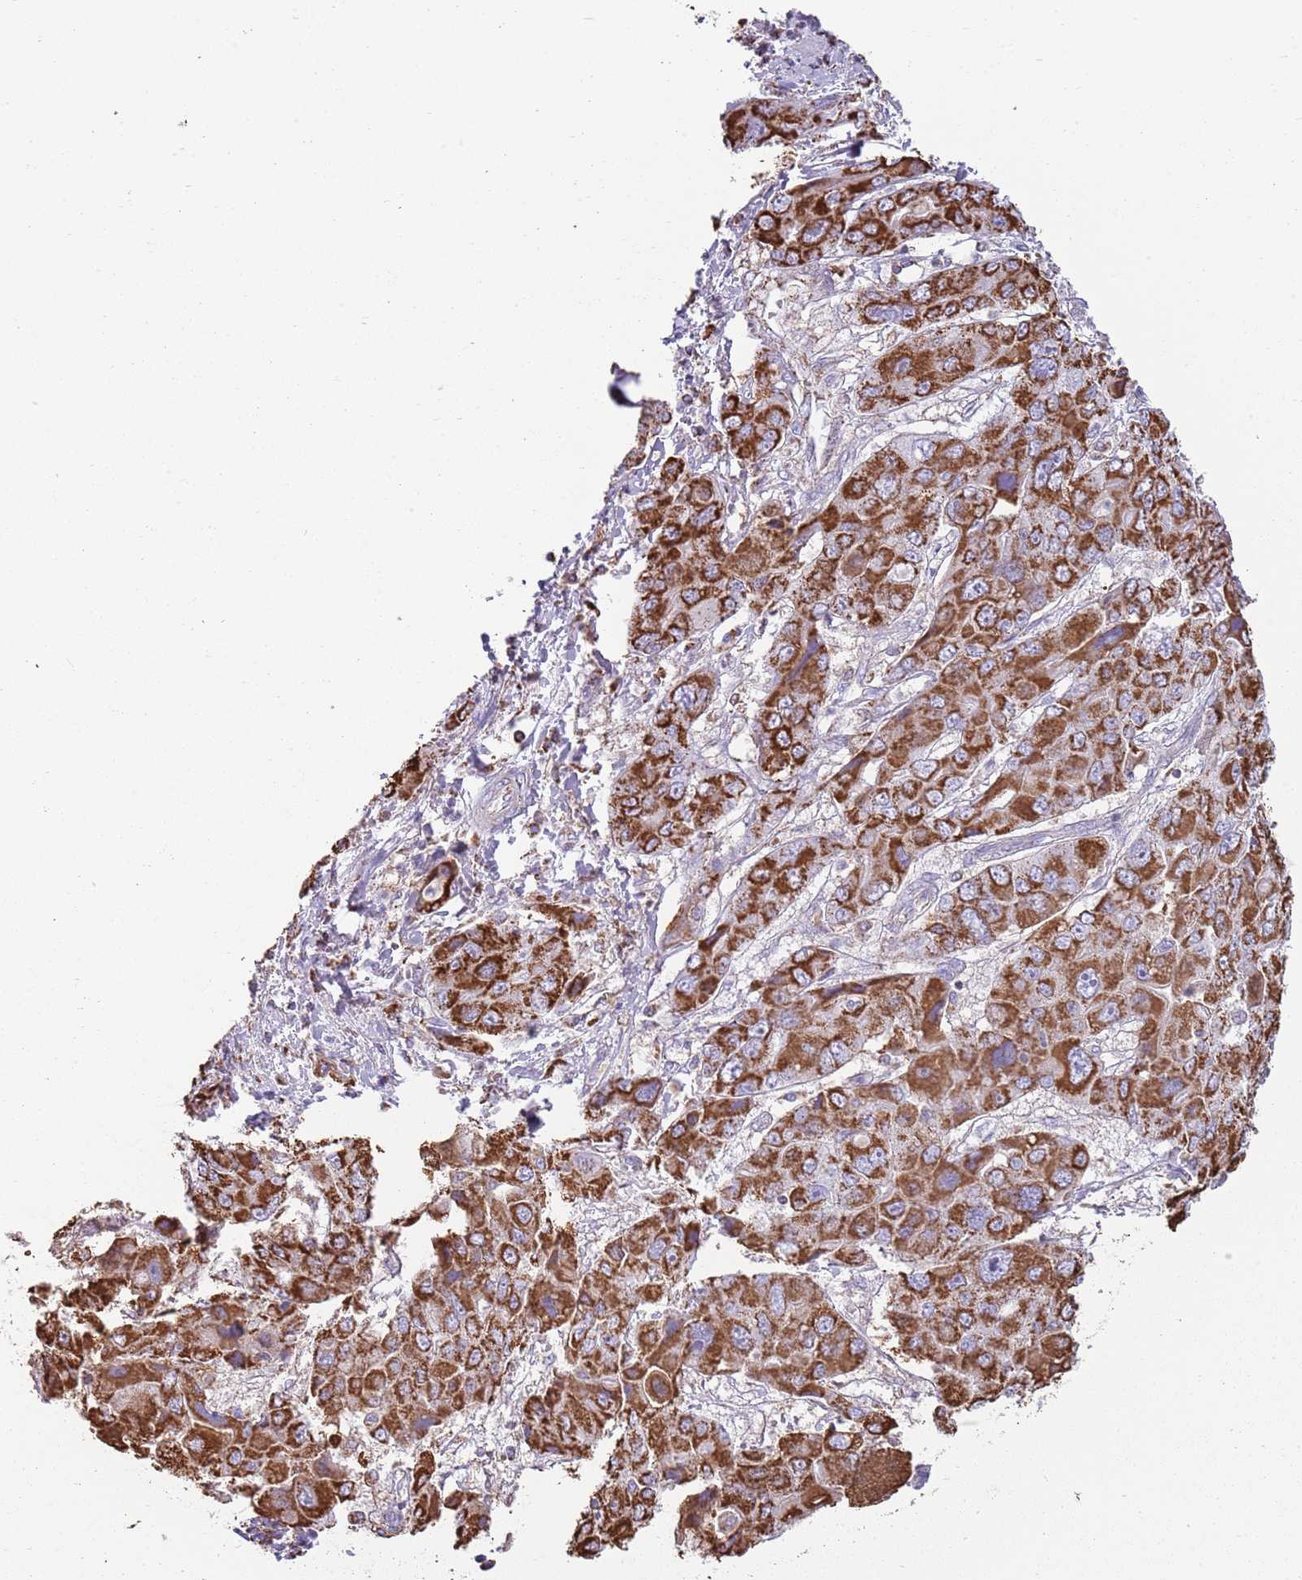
{"staining": {"intensity": "strong", "quantity": ">75%", "location": "cytoplasmic/membranous"}, "tissue": "liver cancer", "cell_type": "Tumor cells", "image_type": "cancer", "snomed": [{"axis": "morphology", "description": "Cholangiocarcinoma"}, {"axis": "topography", "description": "Liver"}], "caption": "Liver cholangiocarcinoma tissue reveals strong cytoplasmic/membranous positivity in approximately >75% of tumor cells, visualized by immunohistochemistry.", "gene": "TTLL1", "patient": {"sex": "male", "age": 67}}